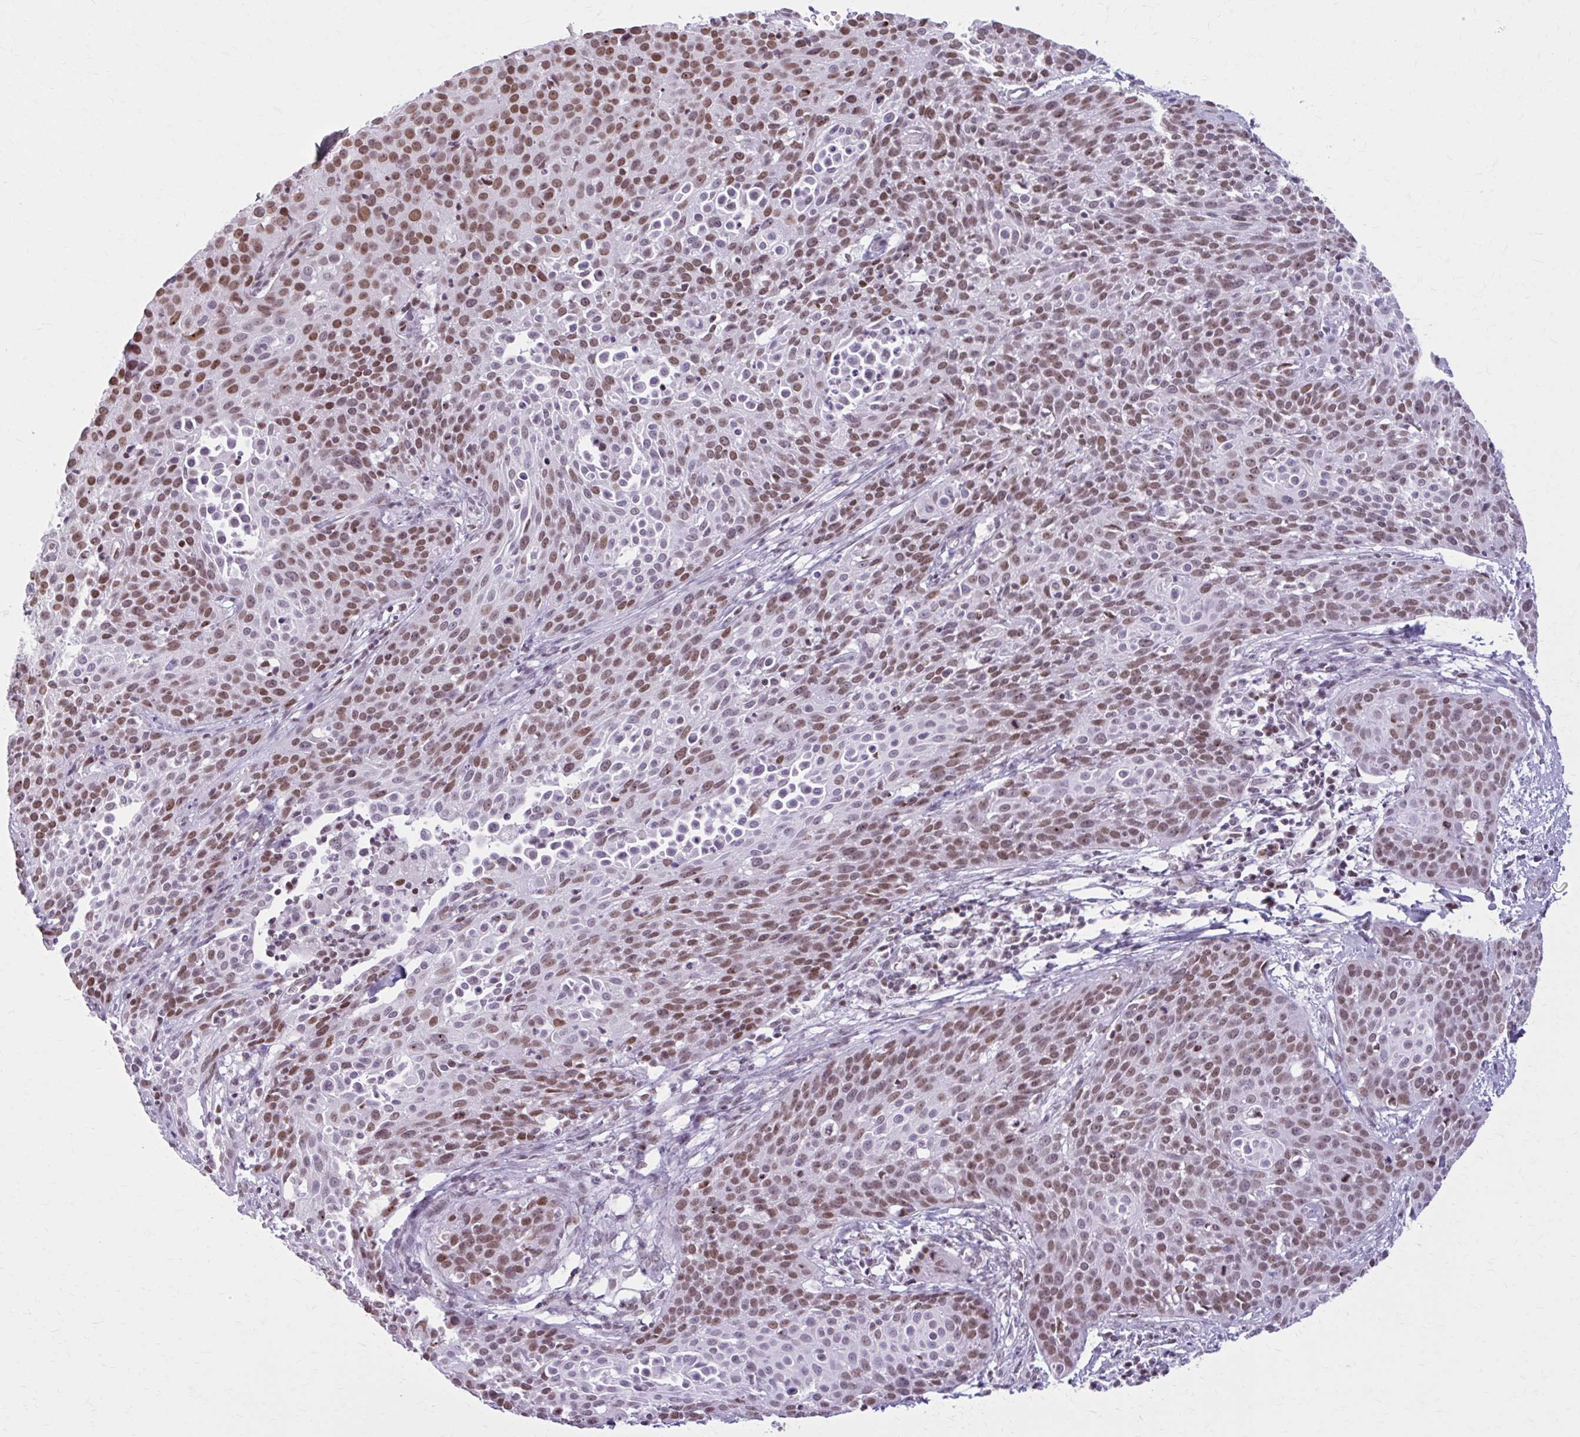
{"staining": {"intensity": "moderate", "quantity": ">75%", "location": "nuclear"}, "tissue": "cervical cancer", "cell_type": "Tumor cells", "image_type": "cancer", "snomed": [{"axis": "morphology", "description": "Squamous cell carcinoma, NOS"}, {"axis": "topography", "description": "Cervix"}], "caption": "Tumor cells display medium levels of moderate nuclear expression in about >75% of cells in squamous cell carcinoma (cervical).", "gene": "PABIR1", "patient": {"sex": "female", "age": 38}}